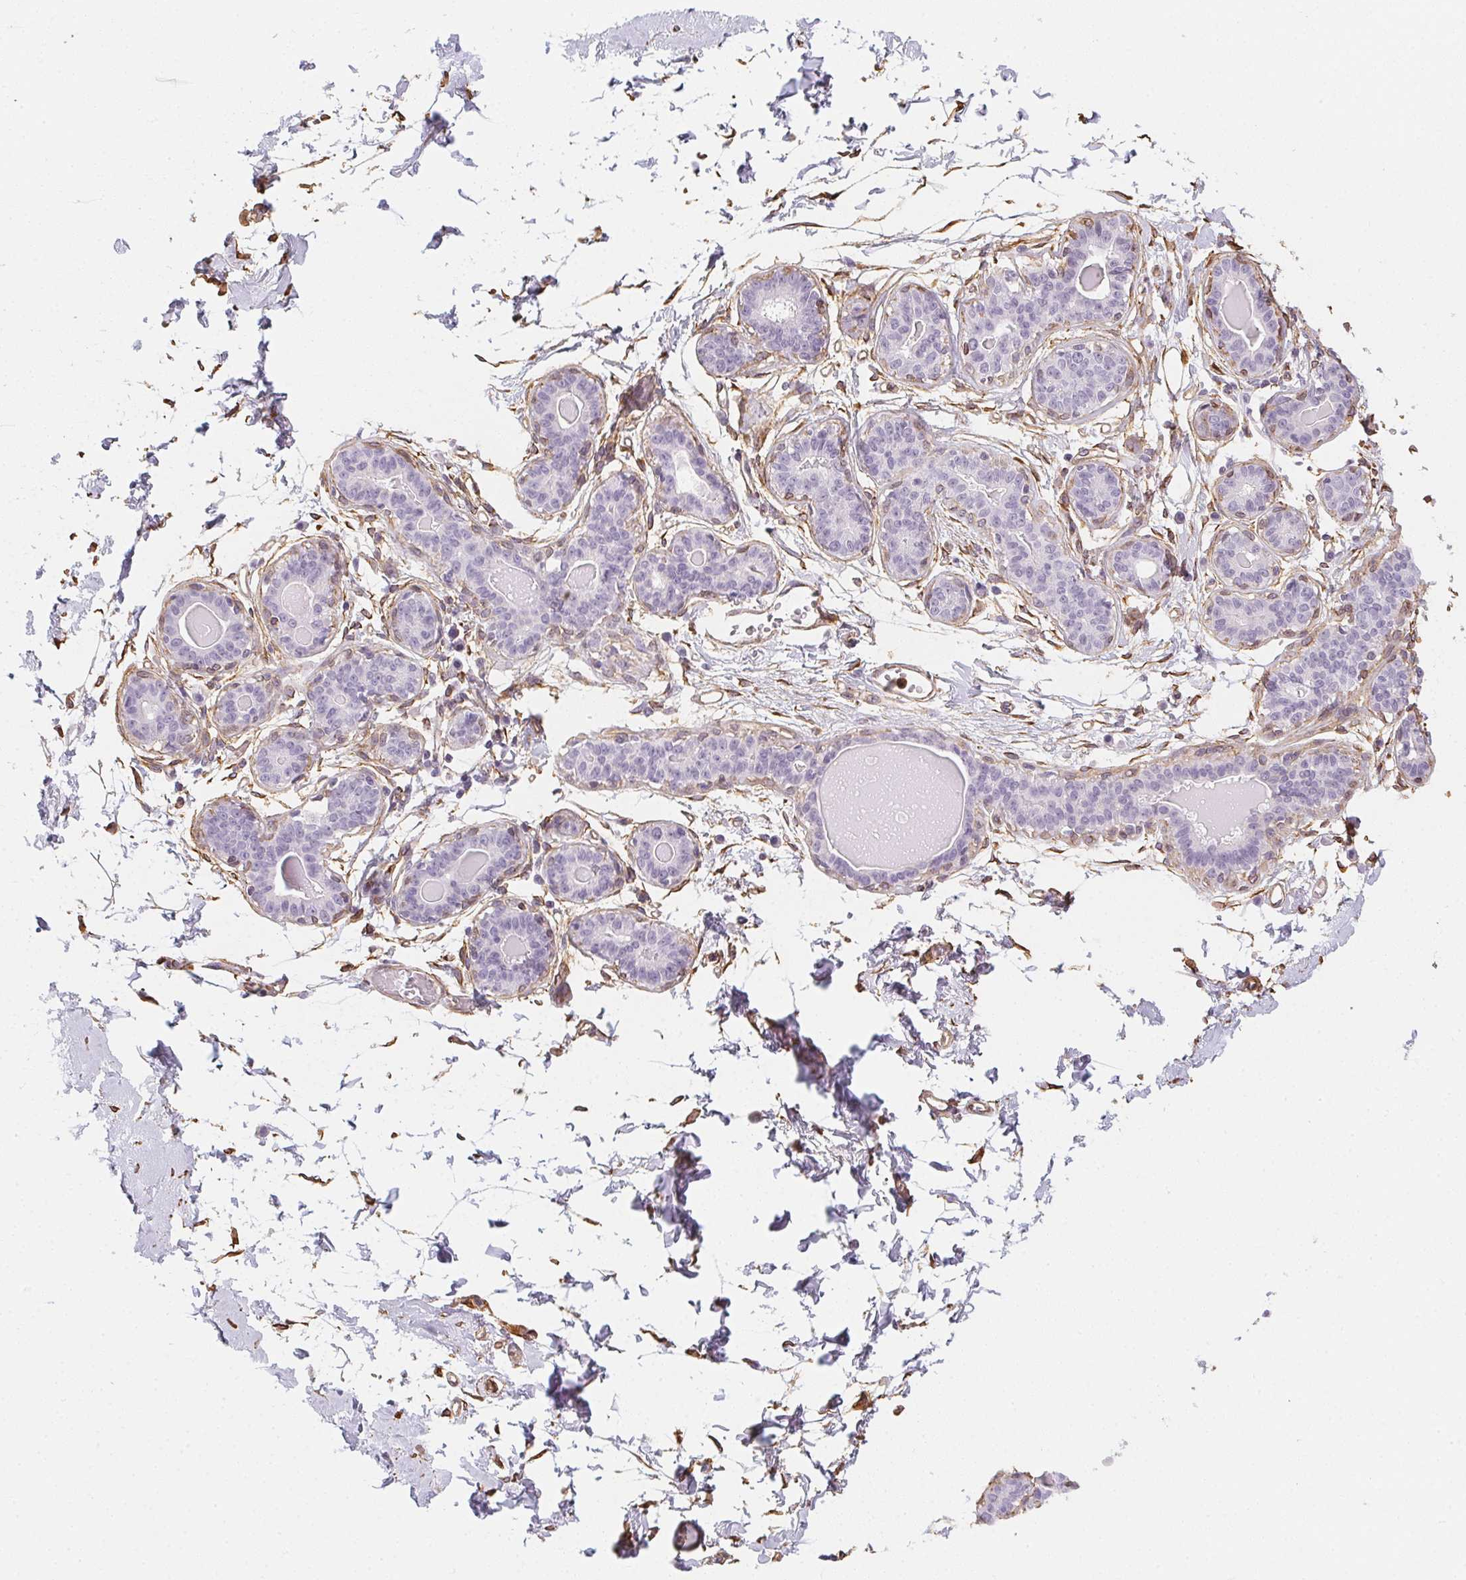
{"staining": {"intensity": "negative", "quantity": "none", "location": "none"}, "tissue": "breast", "cell_type": "Adipocytes", "image_type": "normal", "snomed": [{"axis": "morphology", "description": "Normal tissue, NOS"}, {"axis": "topography", "description": "Breast"}], "caption": "This is an immunohistochemistry image of benign breast. There is no staining in adipocytes.", "gene": "RSBN1", "patient": {"sex": "female", "age": 45}}